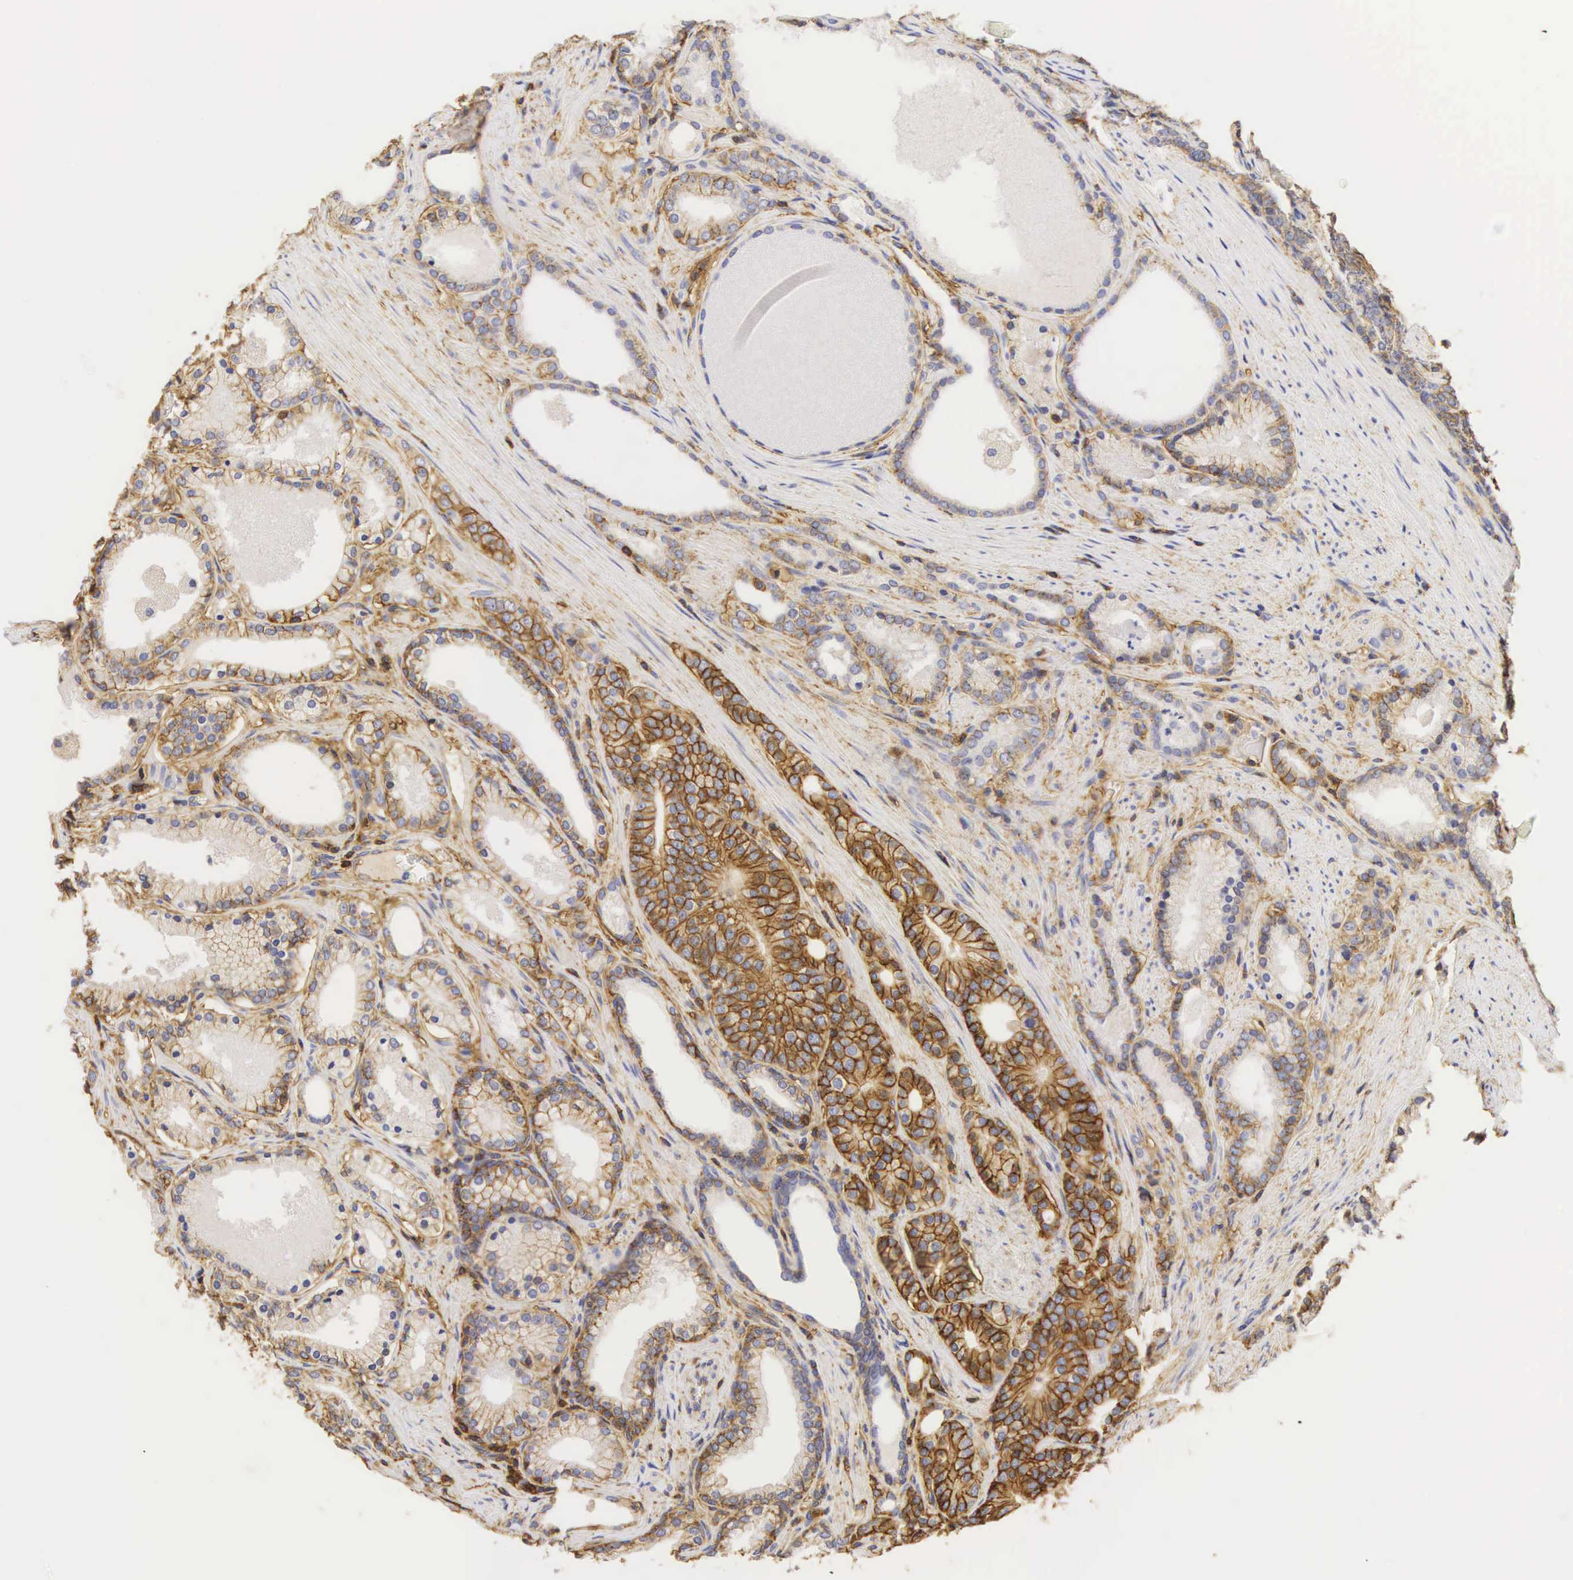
{"staining": {"intensity": "moderate", "quantity": "25%-75%", "location": "cytoplasmic/membranous"}, "tissue": "prostate cancer", "cell_type": "Tumor cells", "image_type": "cancer", "snomed": [{"axis": "morphology", "description": "Adenocarcinoma, Low grade"}, {"axis": "topography", "description": "Prostate"}], "caption": "An immunohistochemistry image of tumor tissue is shown. Protein staining in brown highlights moderate cytoplasmic/membranous positivity in low-grade adenocarcinoma (prostate) within tumor cells.", "gene": "CD99", "patient": {"sex": "male", "age": 71}}